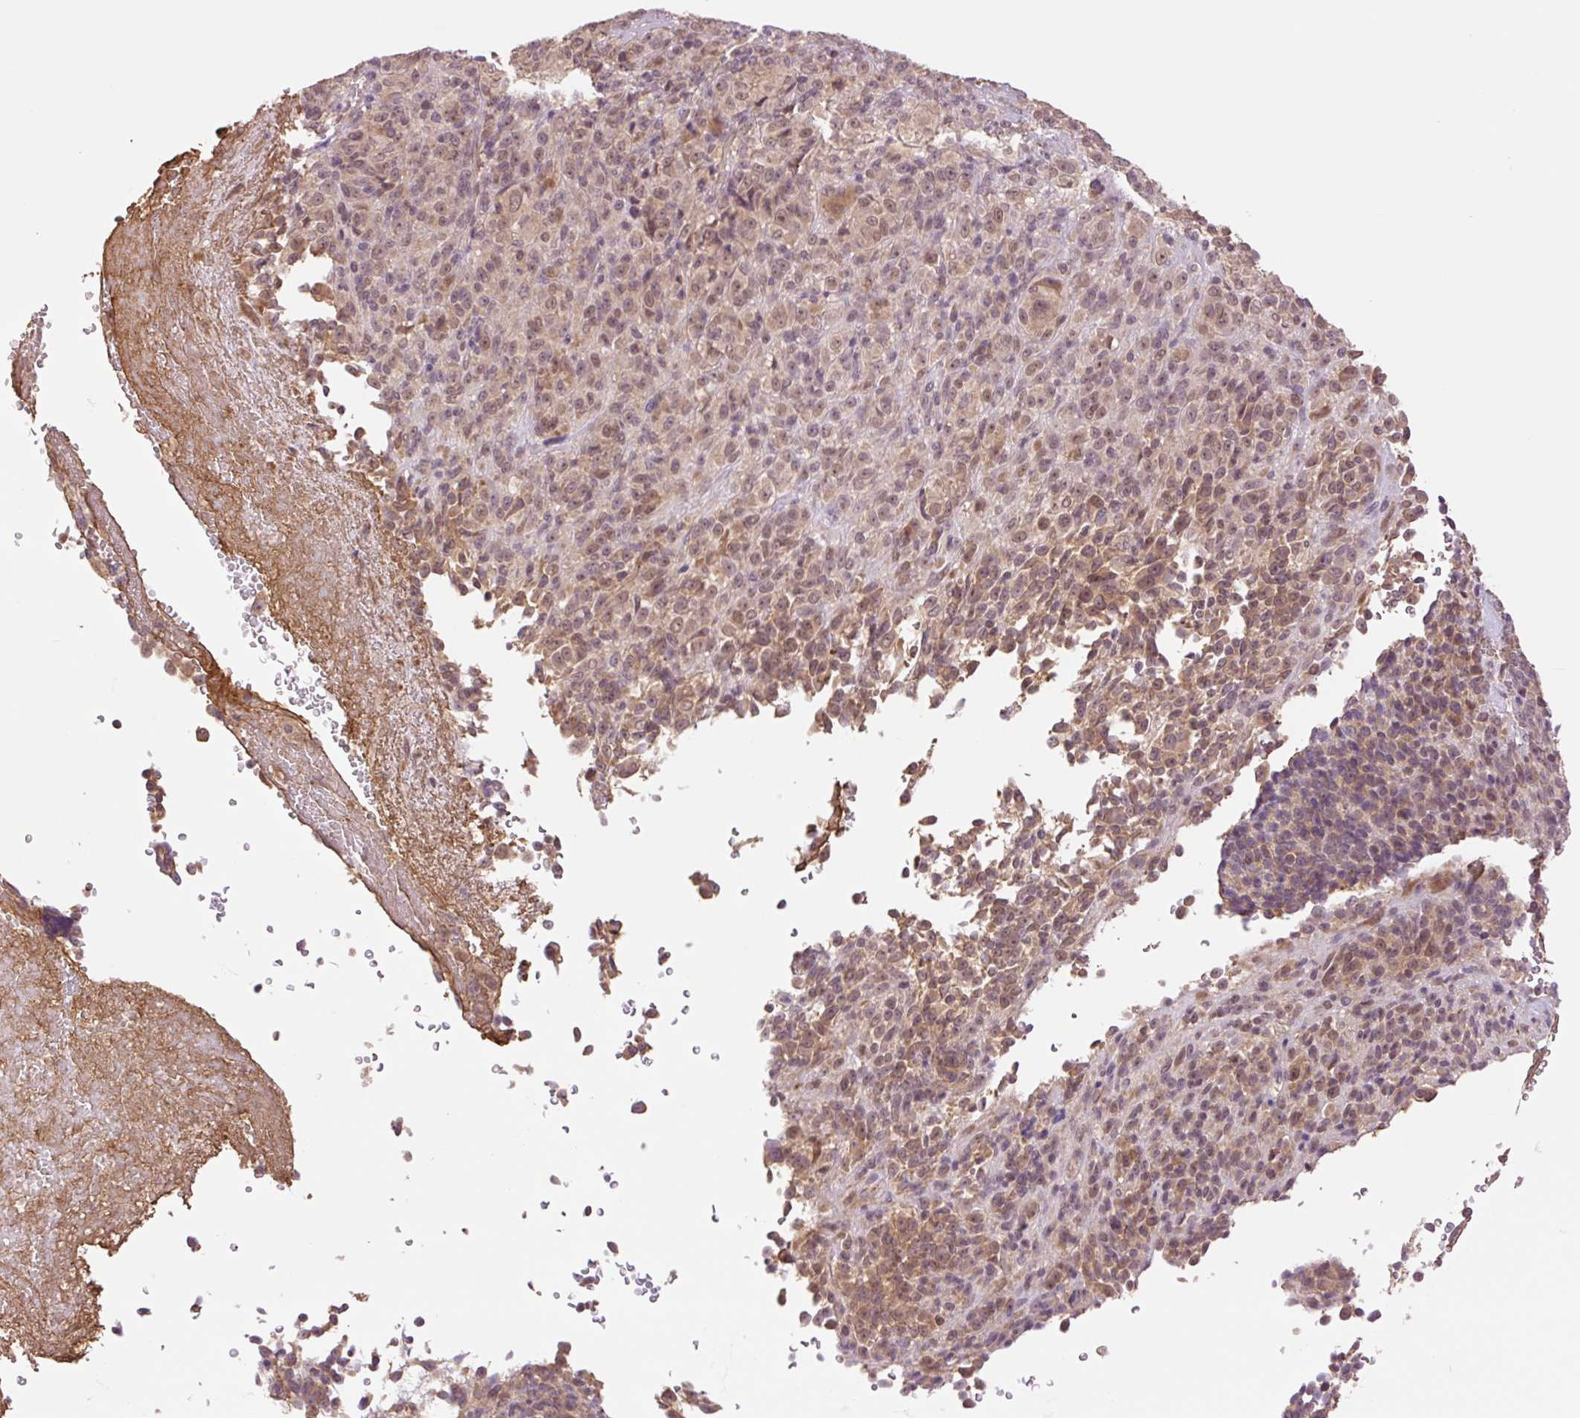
{"staining": {"intensity": "moderate", "quantity": "25%-75%", "location": "nuclear"}, "tissue": "melanoma", "cell_type": "Tumor cells", "image_type": "cancer", "snomed": [{"axis": "morphology", "description": "Malignant melanoma, Metastatic site"}, {"axis": "topography", "description": "Brain"}], "caption": "Melanoma was stained to show a protein in brown. There is medium levels of moderate nuclear expression in about 25%-75% of tumor cells.", "gene": "YJU2B", "patient": {"sex": "female", "age": 56}}